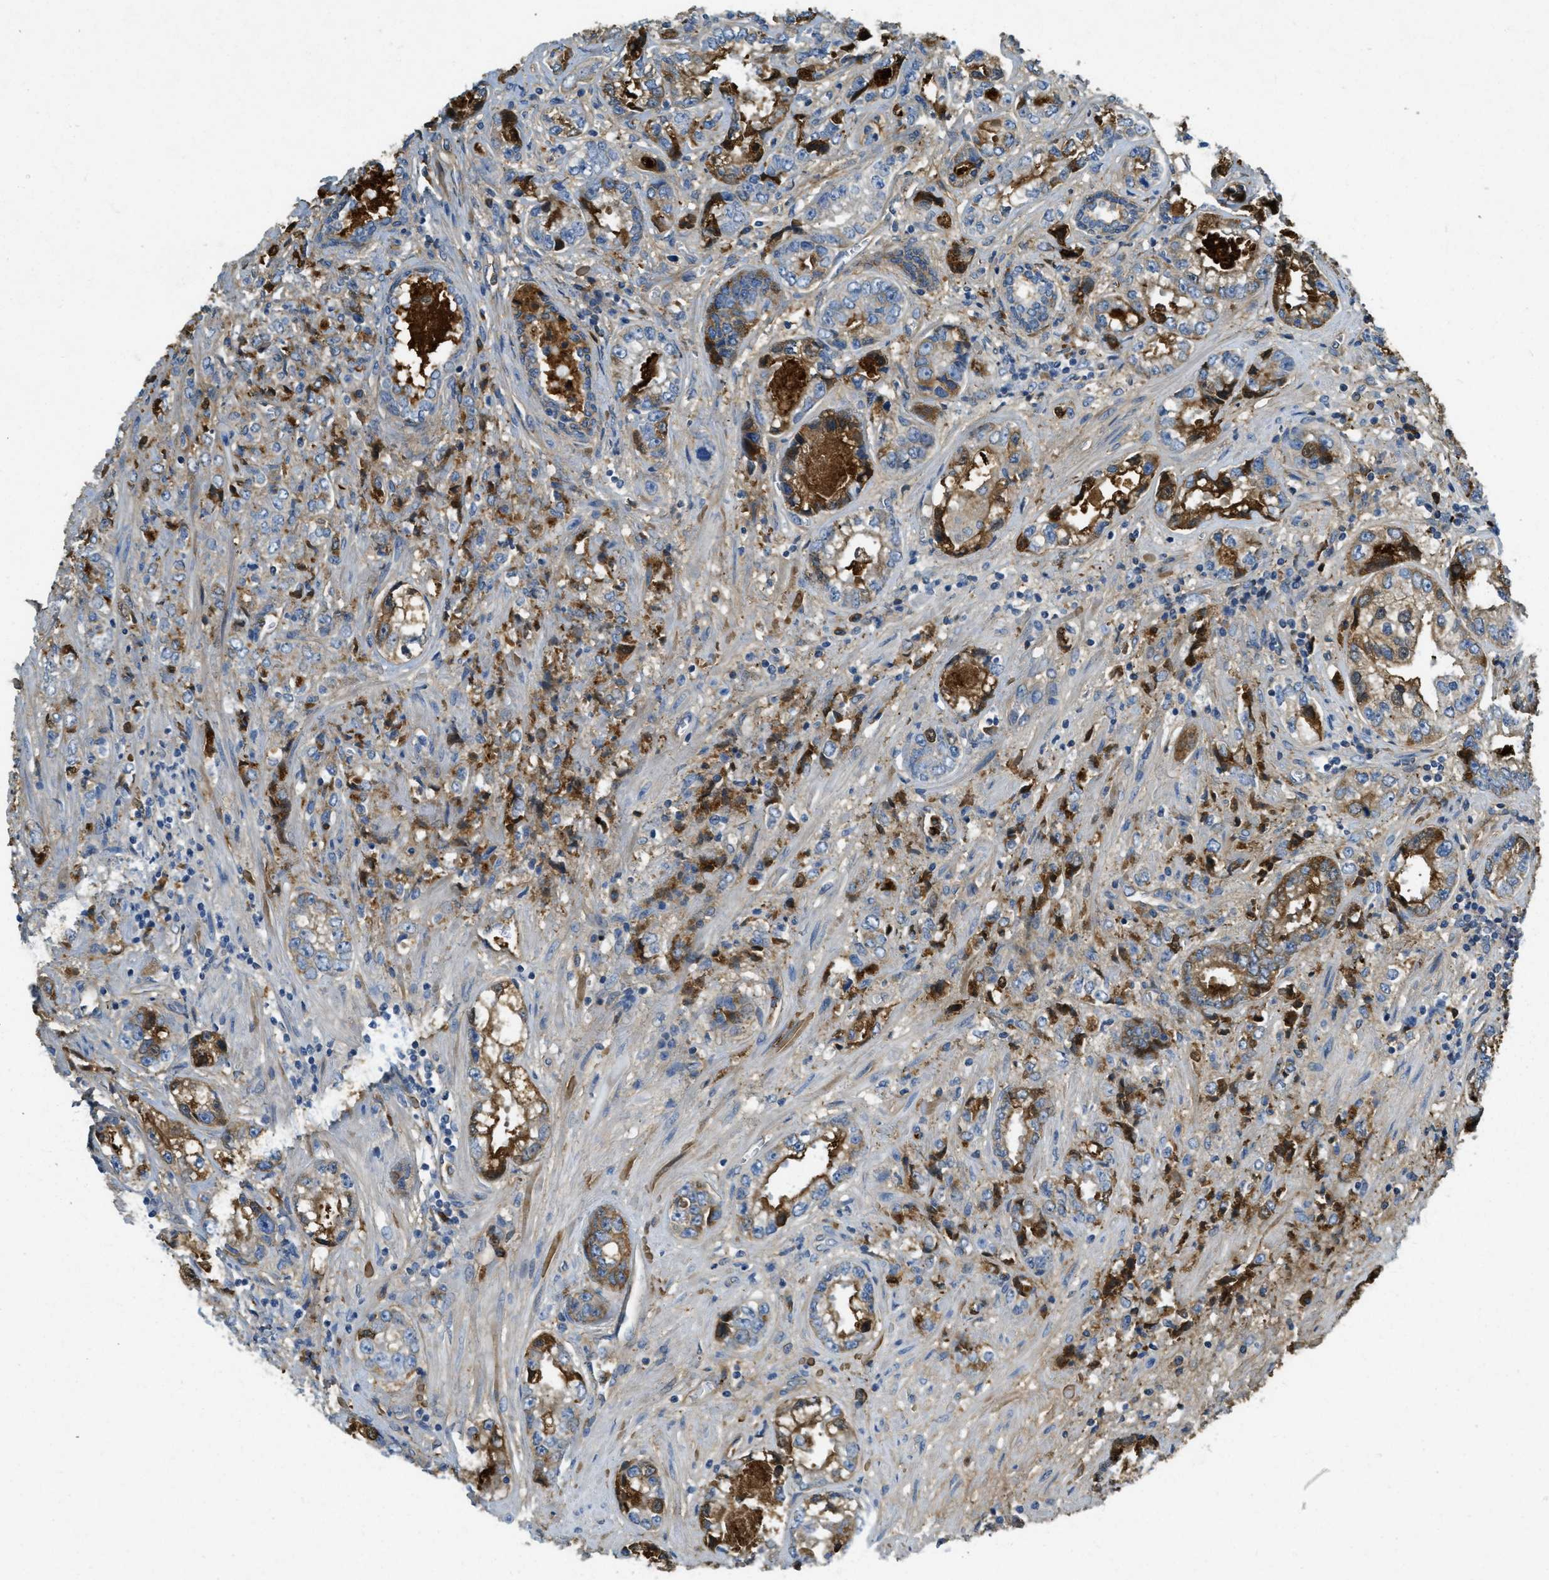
{"staining": {"intensity": "strong", "quantity": ">75%", "location": "cytoplasmic/membranous"}, "tissue": "prostate cancer", "cell_type": "Tumor cells", "image_type": "cancer", "snomed": [{"axis": "morphology", "description": "Adenocarcinoma, High grade"}, {"axis": "topography", "description": "Prostate"}], "caption": "Brown immunohistochemical staining in human prostate high-grade adenocarcinoma displays strong cytoplasmic/membranous staining in about >75% of tumor cells.", "gene": "PRTN3", "patient": {"sex": "male", "age": 61}}